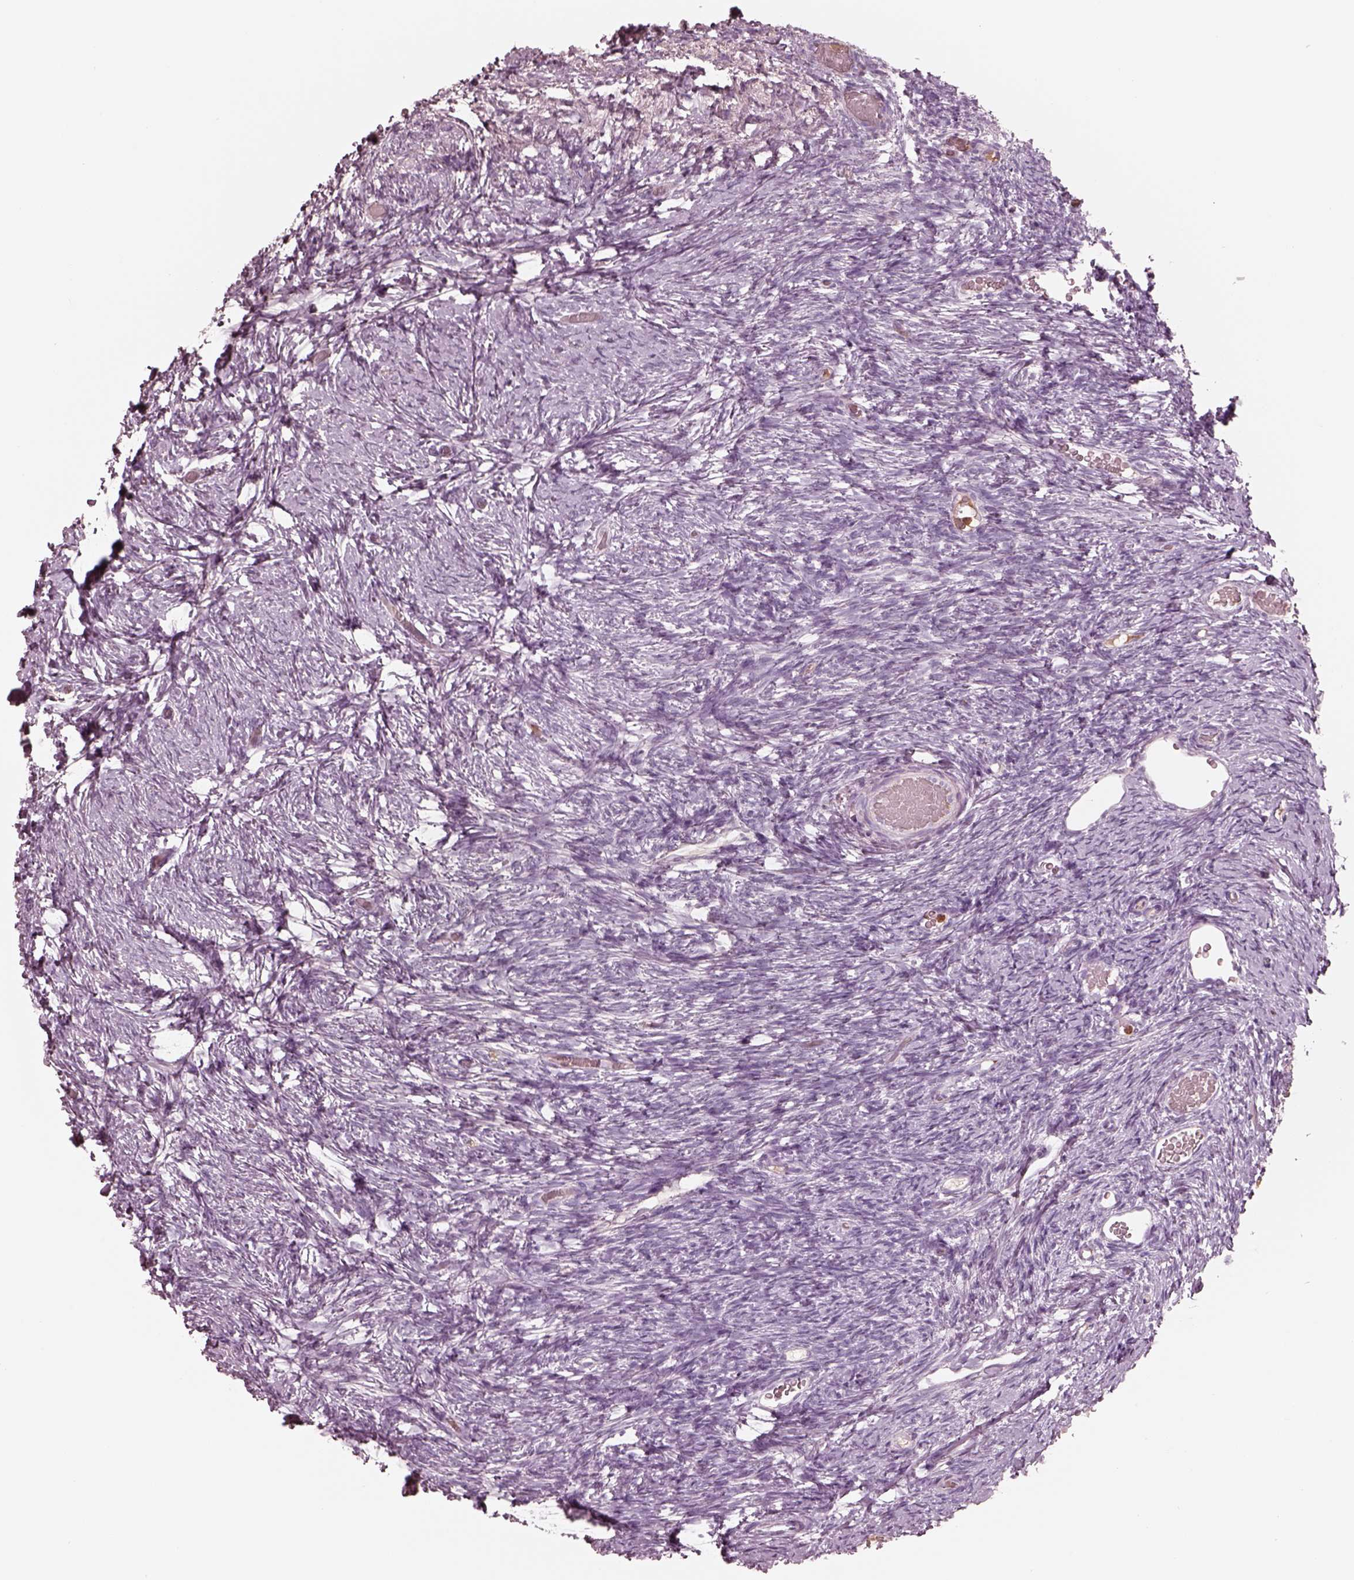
{"staining": {"intensity": "weak", "quantity": "25%-75%", "location": "cytoplasmic/membranous"}, "tissue": "ovary", "cell_type": "Follicle cells", "image_type": "normal", "snomed": [{"axis": "morphology", "description": "Normal tissue, NOS"}, {"axis": "topography", "description": "Ovary"}], "caption": "IHC of unremarkable human ovary exhibits low levels of weak cytoplasmic/membranous positivity in about 25%-75% of follicle cells.", "gene": "GPRIN1", "patient": {"sex": "female", "age": 39}}